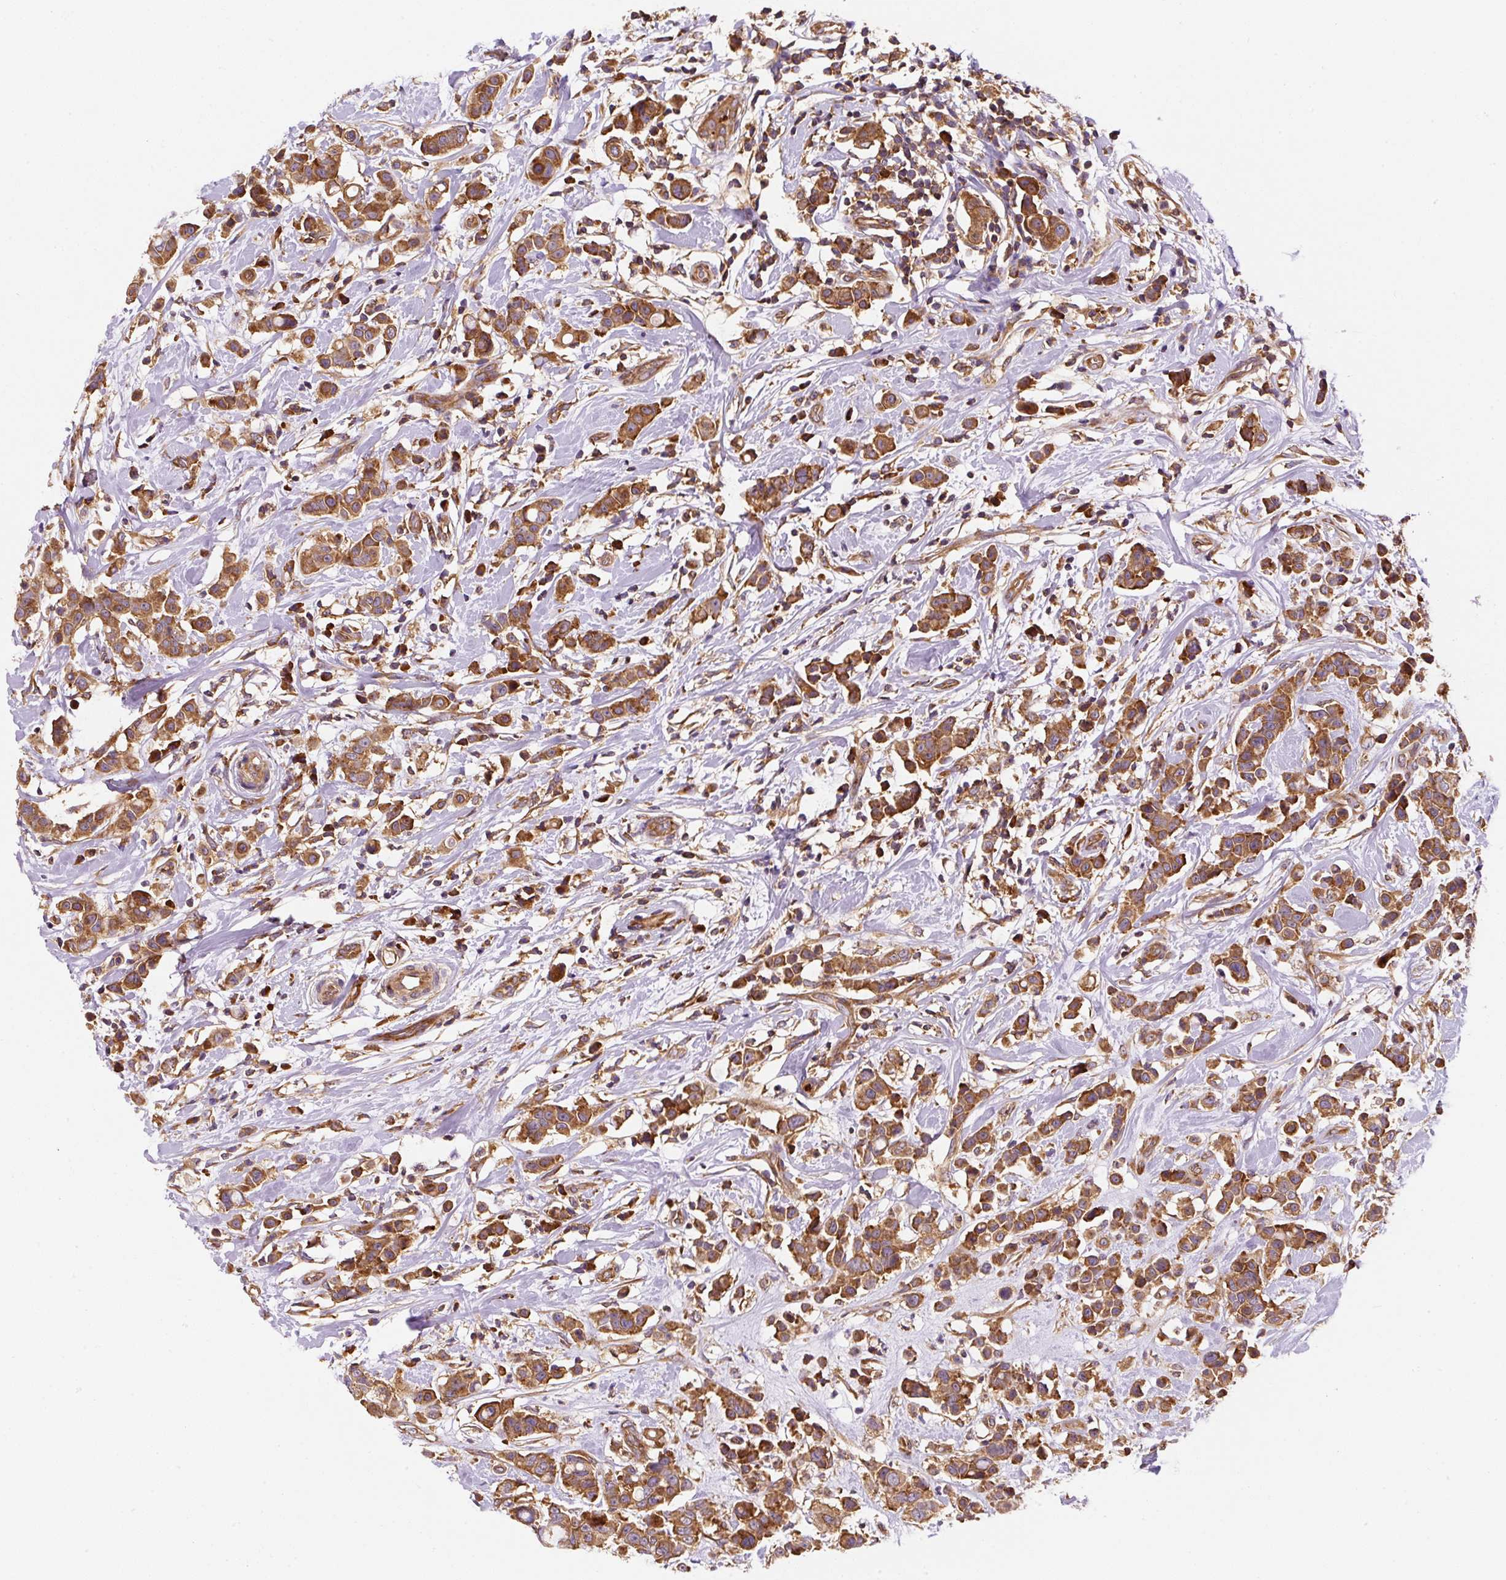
{"staining": {"intensity": "moderate", "quantity": ">75%", "location": "cytoplasmic/membranous"}, "tissue": "breast cancer", "cell_type": "Tumor cells", "image_type": "cancer", "snomed": [{"axis": "morphology", "description": "Duct carcinoma"}, {"axis": "topography", "description": "Breast"}], "caption": "A high-resolution photomicrograph shows IHC staining of breast cancer, which exhibits moderate cytoplasmic/membranous positivity in about >75% of tumor cells.", "gene": "EIF2S2", "patient": {"sex": "female", "age": 27}}